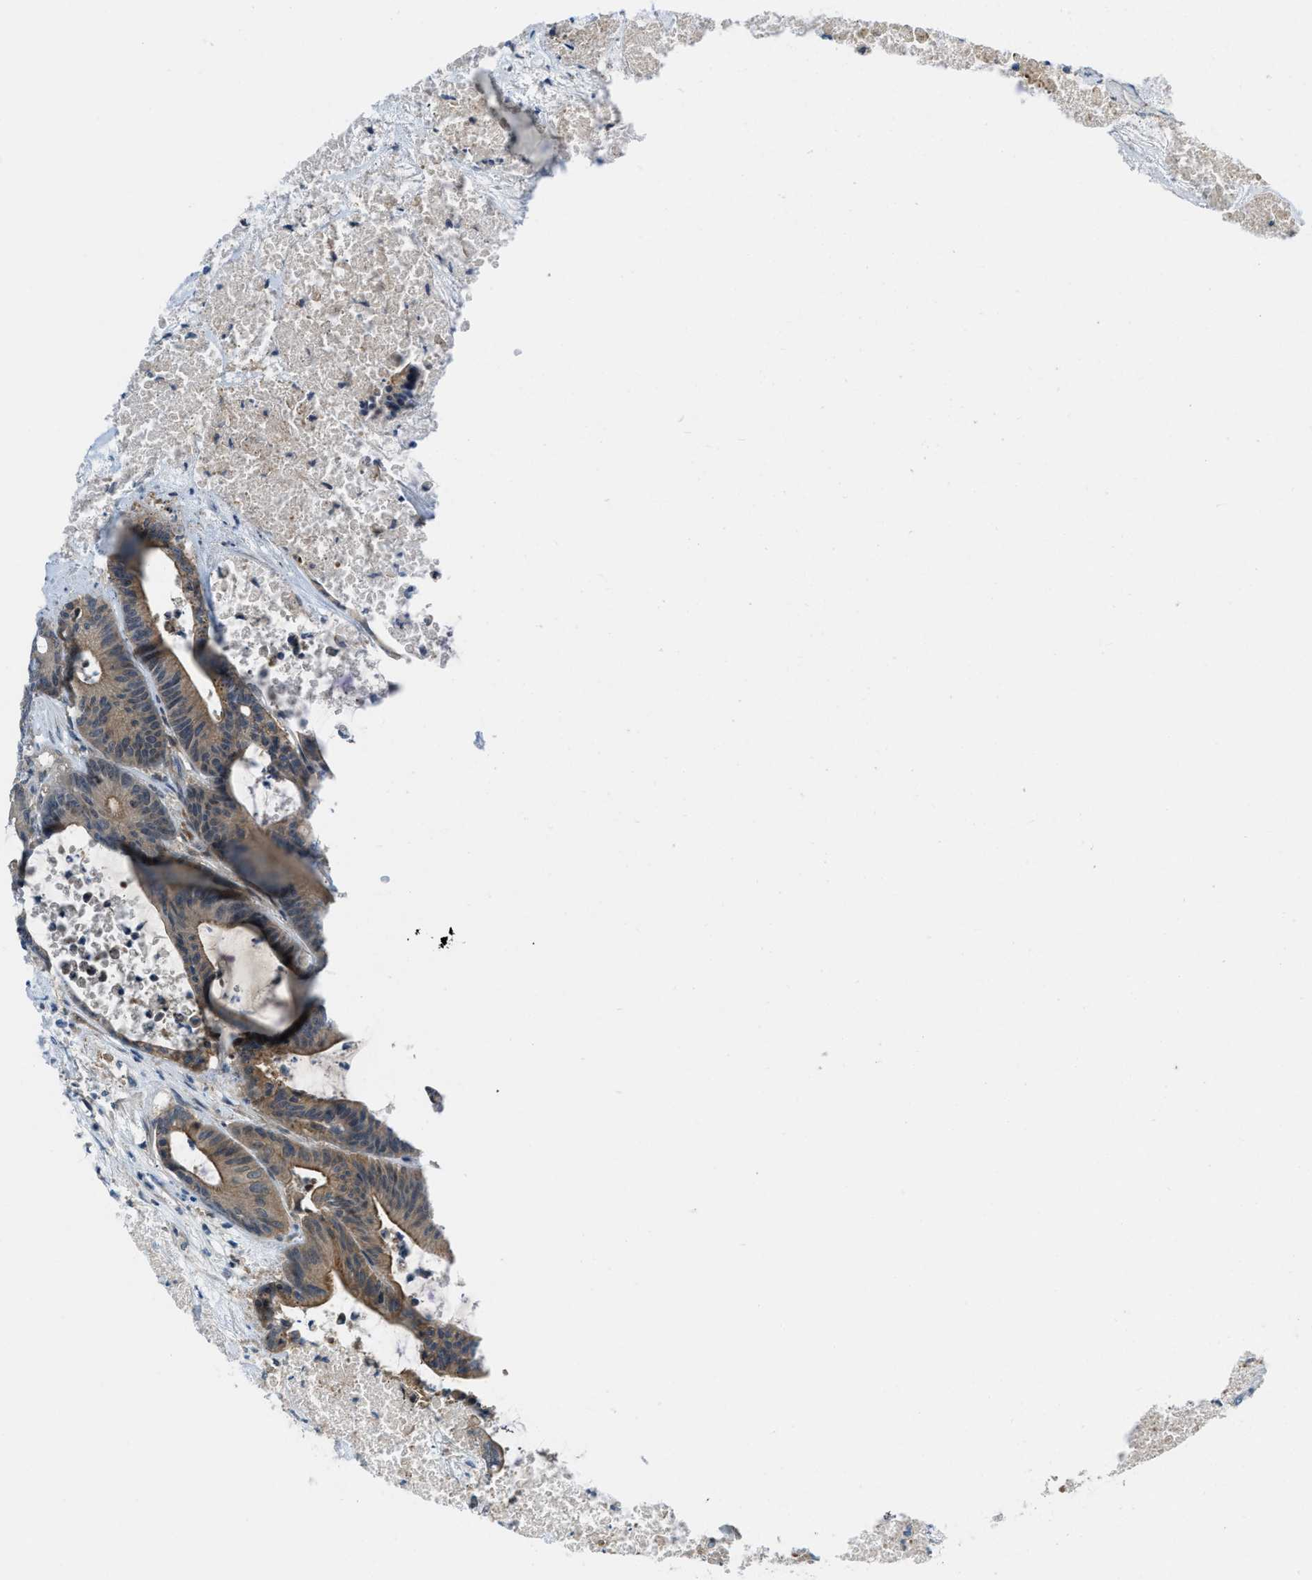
{"staining": {"intensity": "moderate", "quantity": ">75%", "location": "cytoplasmic/membranous"}, "tissue": "colorectal cancer", "cell_type": "Tumor cells", "image_type": "cancer", "snomed": [{"axis": "morphology", "description": "Adenocarcinoma, NOS"}, {"axis": "topography", "description": "Colon"}], "caption": "High-magnification brightfield microscopy of adenocarcinoma (colorectal) stained with DAB (brown) and counterstained with hematoxylin (blue). tumor cells exhibit moderate cytoplasmic/membranous positivity is identified in approximately>75% of cells.", "gene": "BAZ2B", "patient": {"sex": "female", "age": 84}}